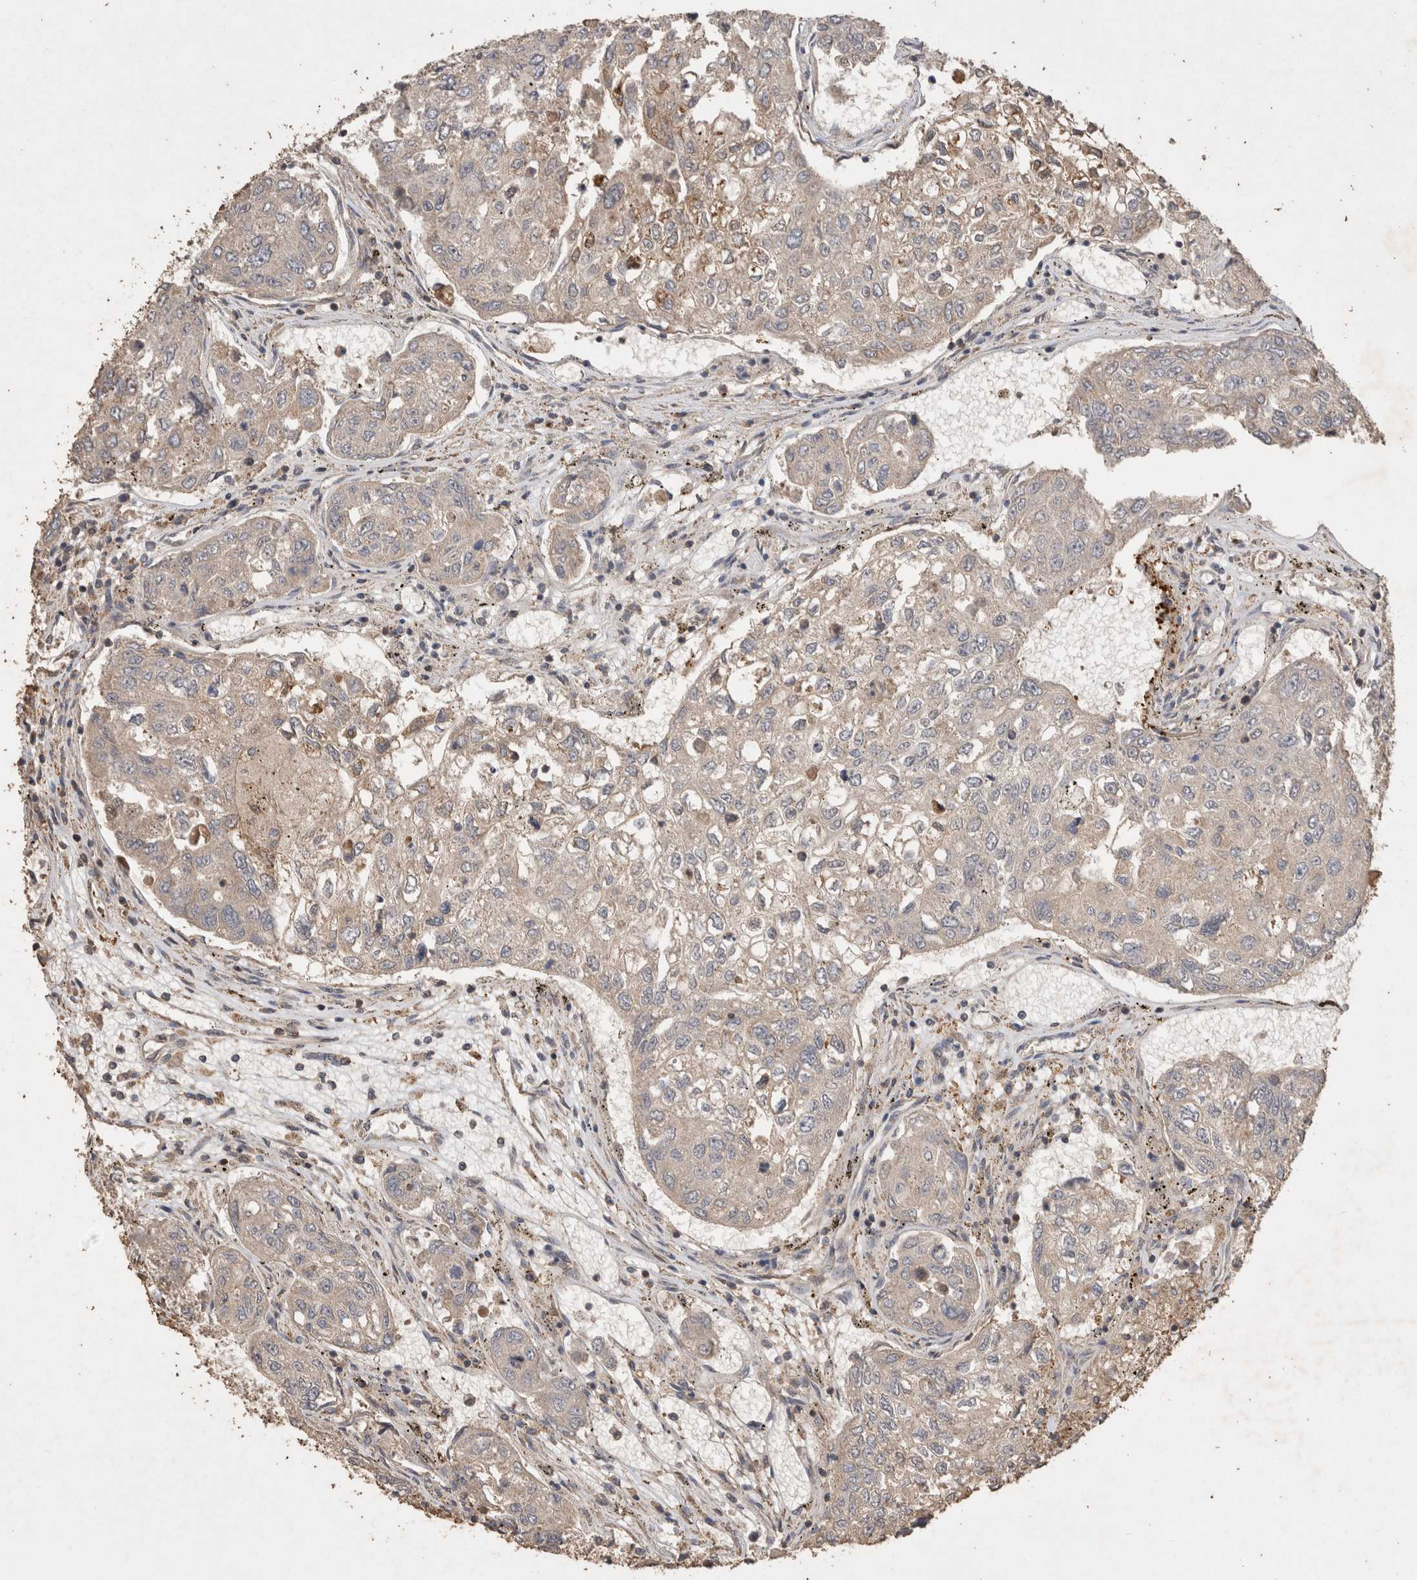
{"staining": {"intensity": "weak", "quantity": "<25%", "location": "cytoplasmic/membranous"}, "tissue": "urothelial cancer", "cell_type": "Tumor cells", "image_type": "cancer", "snomed": [{"axis": "morphology", "description": "Urothelial carcinoma, High grade"}, {"axis": "topography", "description": "Lymph node"}, {"axis": "topography", "description": "Urinary bladder"}], "caption": "Photomicrograph shows no significant protein positivity in tumor cells of urothelial cancer.", "gene": "SNX31", "patient": {"sex": "male", "age": 51}}